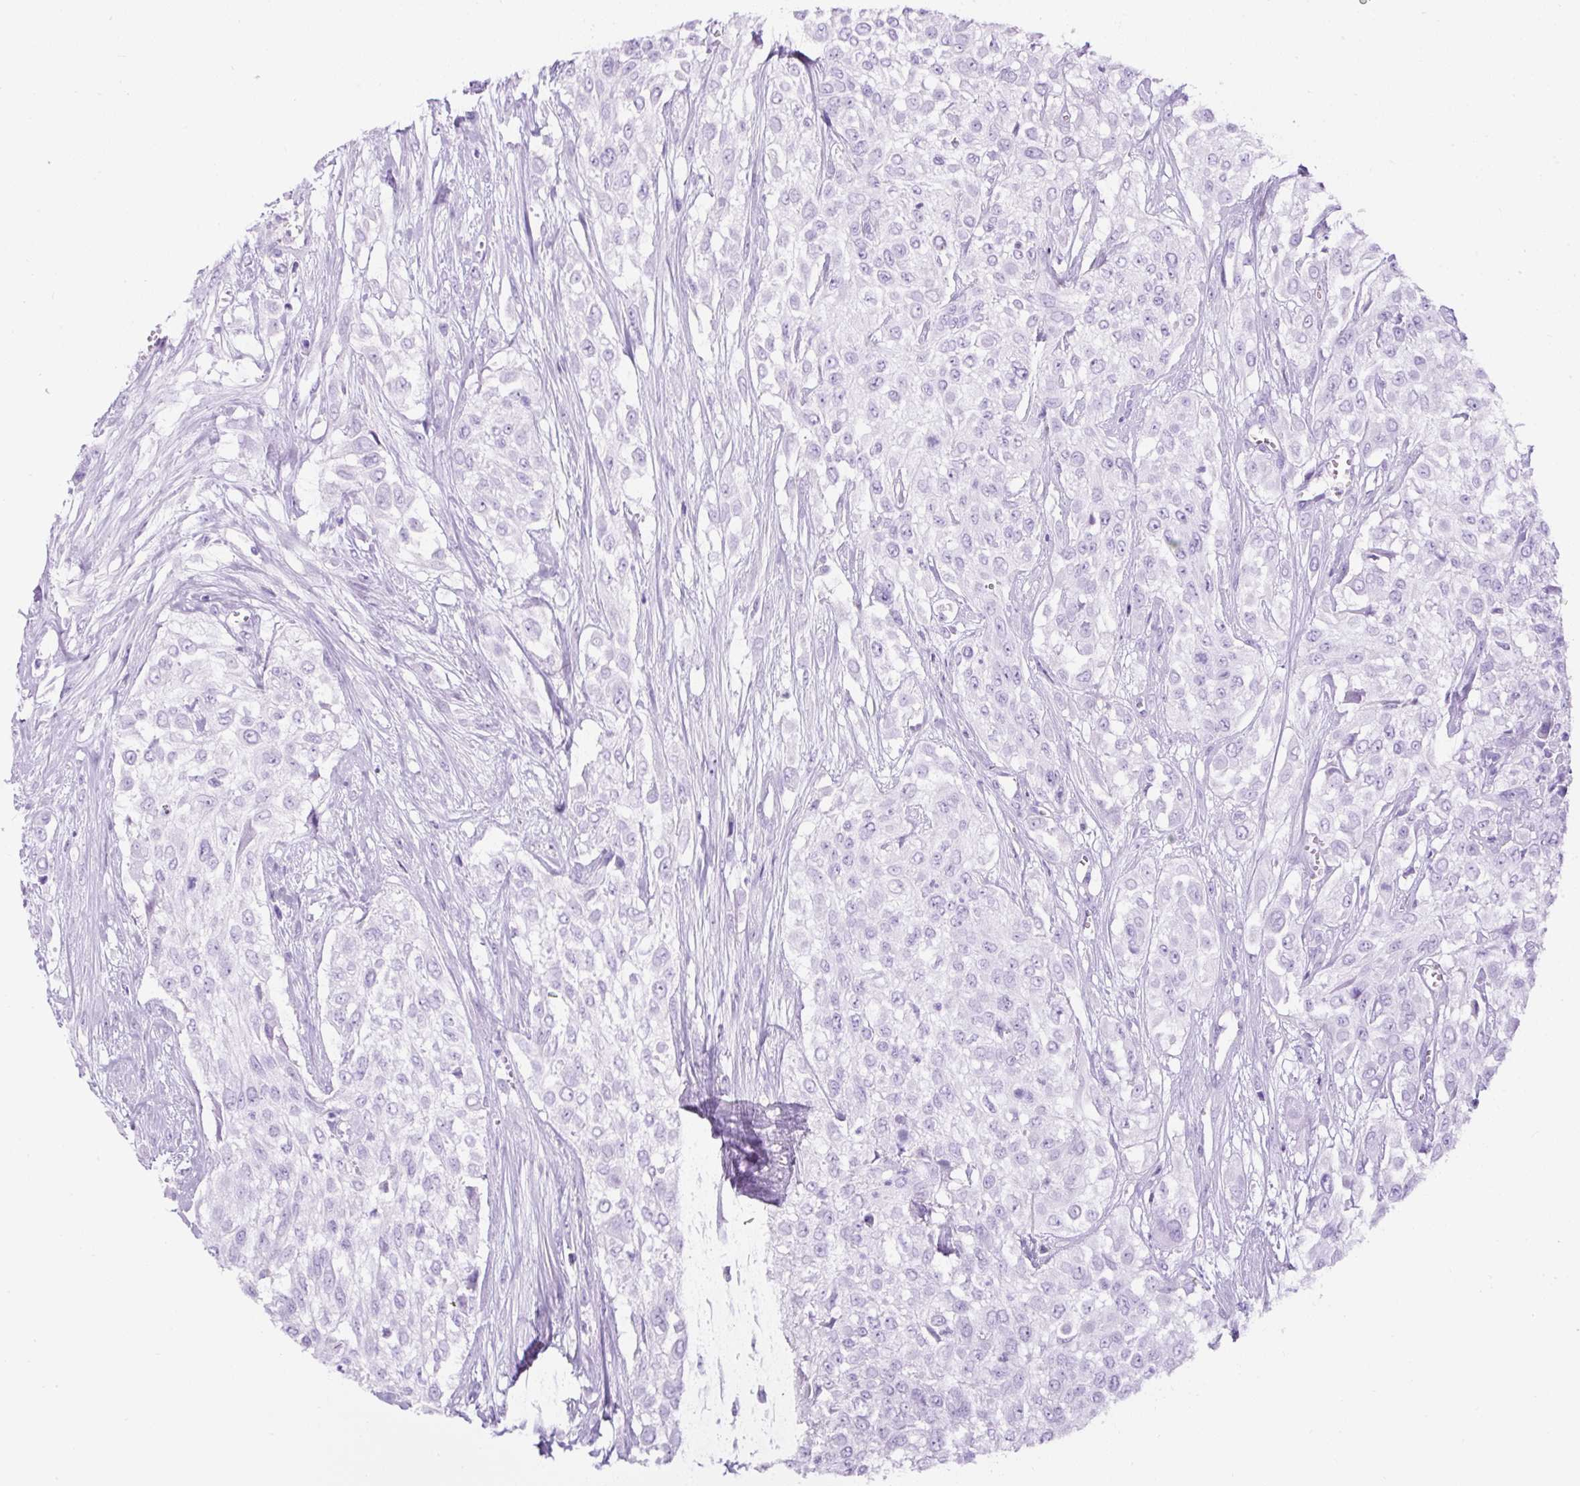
{"staining": {"intensity": "negative", "quantity": "none", "location": "none"}, "tissue": "urothelial cancer", "cell_type": "Tumor cells", "image_type": "cancer", "snomed": [{"axis": "morphology", "description": "Urothelial carcinoma, High grade"}, {"axis": "topography", "description": "Urinary bladder"}], "caption": "Immunohistochemical staining of human high-grade urothelial carcinoma reveals no significant staining in tumor cells.", "gene": "TMEM200B", "patient": {"sex": "male", "age": 57}}